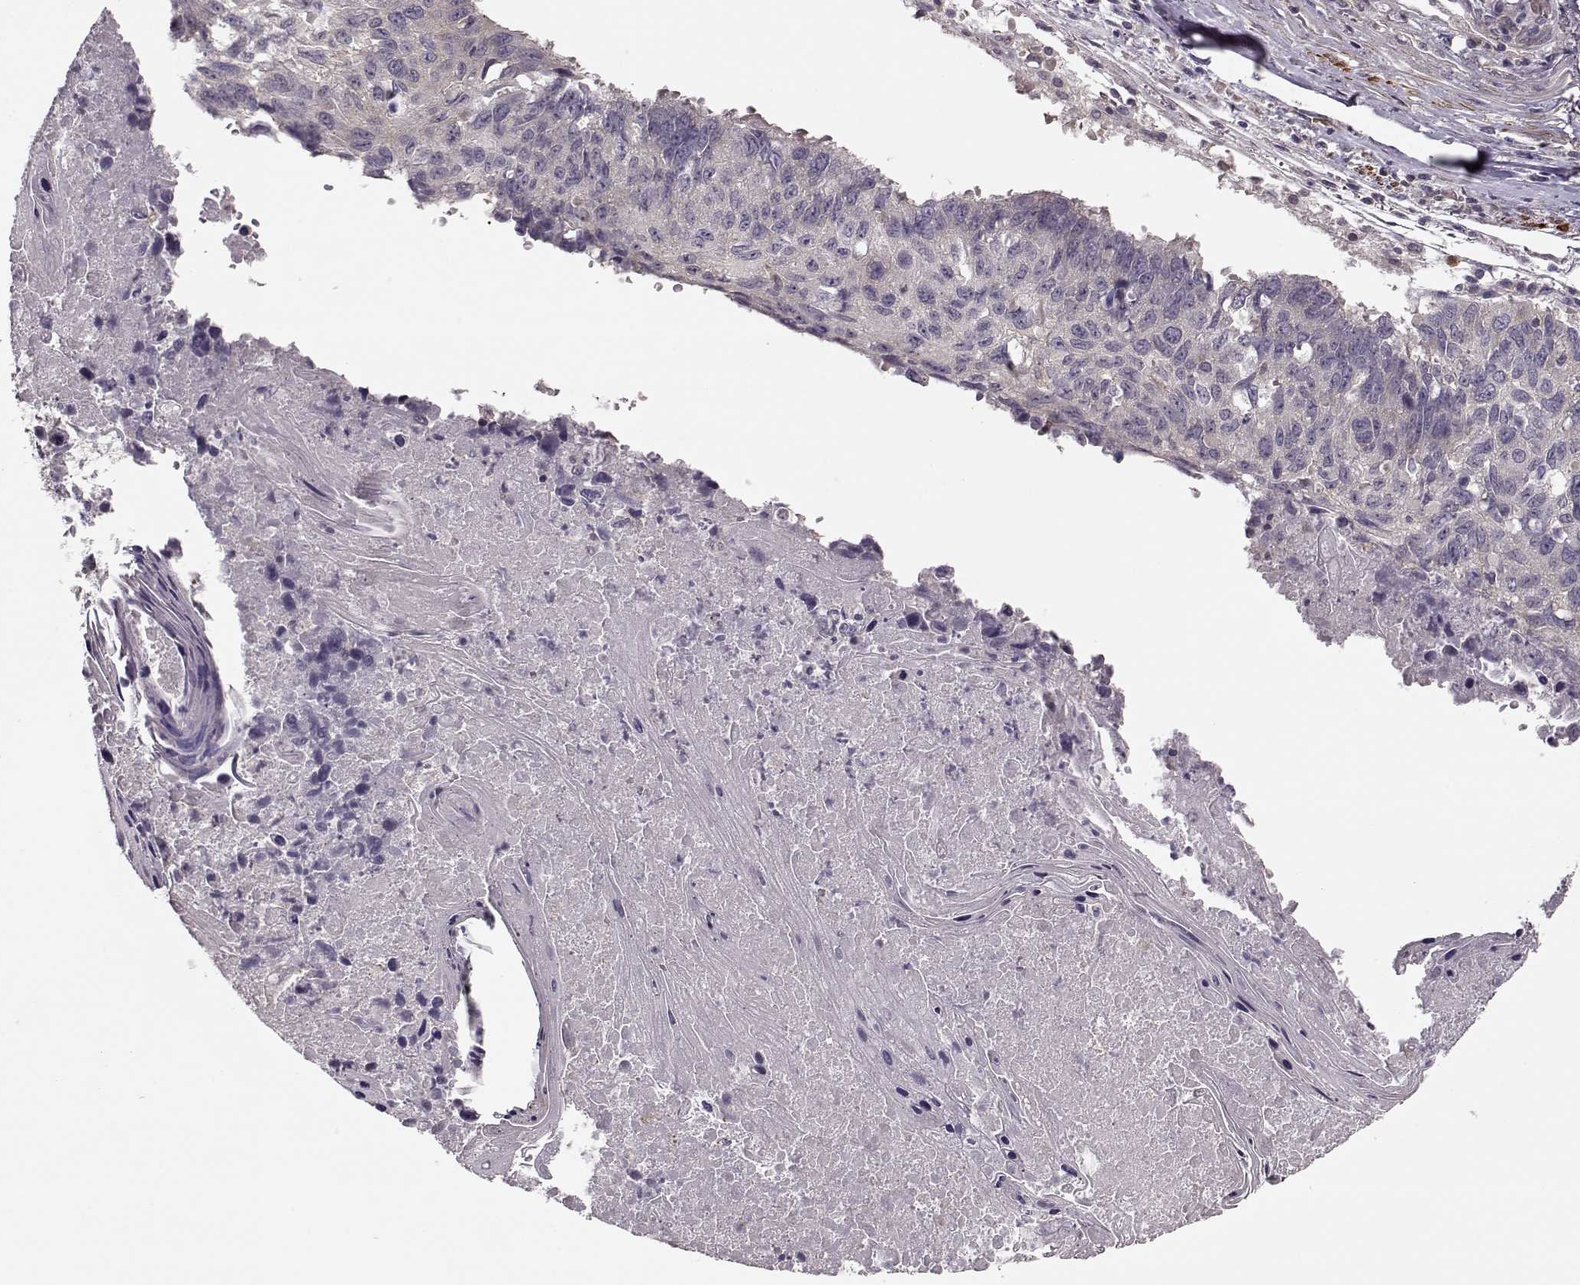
{"staining": {"intensity": "negative", "quantity": "none", "location": "none"}, "tissue": "lung cancer", "cell_type": "Tumor cells", "image_type": "cancer", "snomed": [{"axis": "morphology", "description": "Squamous cell carcinoma, NOS"}, {"axis": "topography", "description": "Lung"}], "caption": "An immunohistochemistry micrograph of lung cancer (squamous cell carcinoma) is shown. There is no staining in tumor cells of lung cancer (squamous cell carcinoma).", "gene": "SLAIN2", "patient": {"sex": "male", "age": 73}}